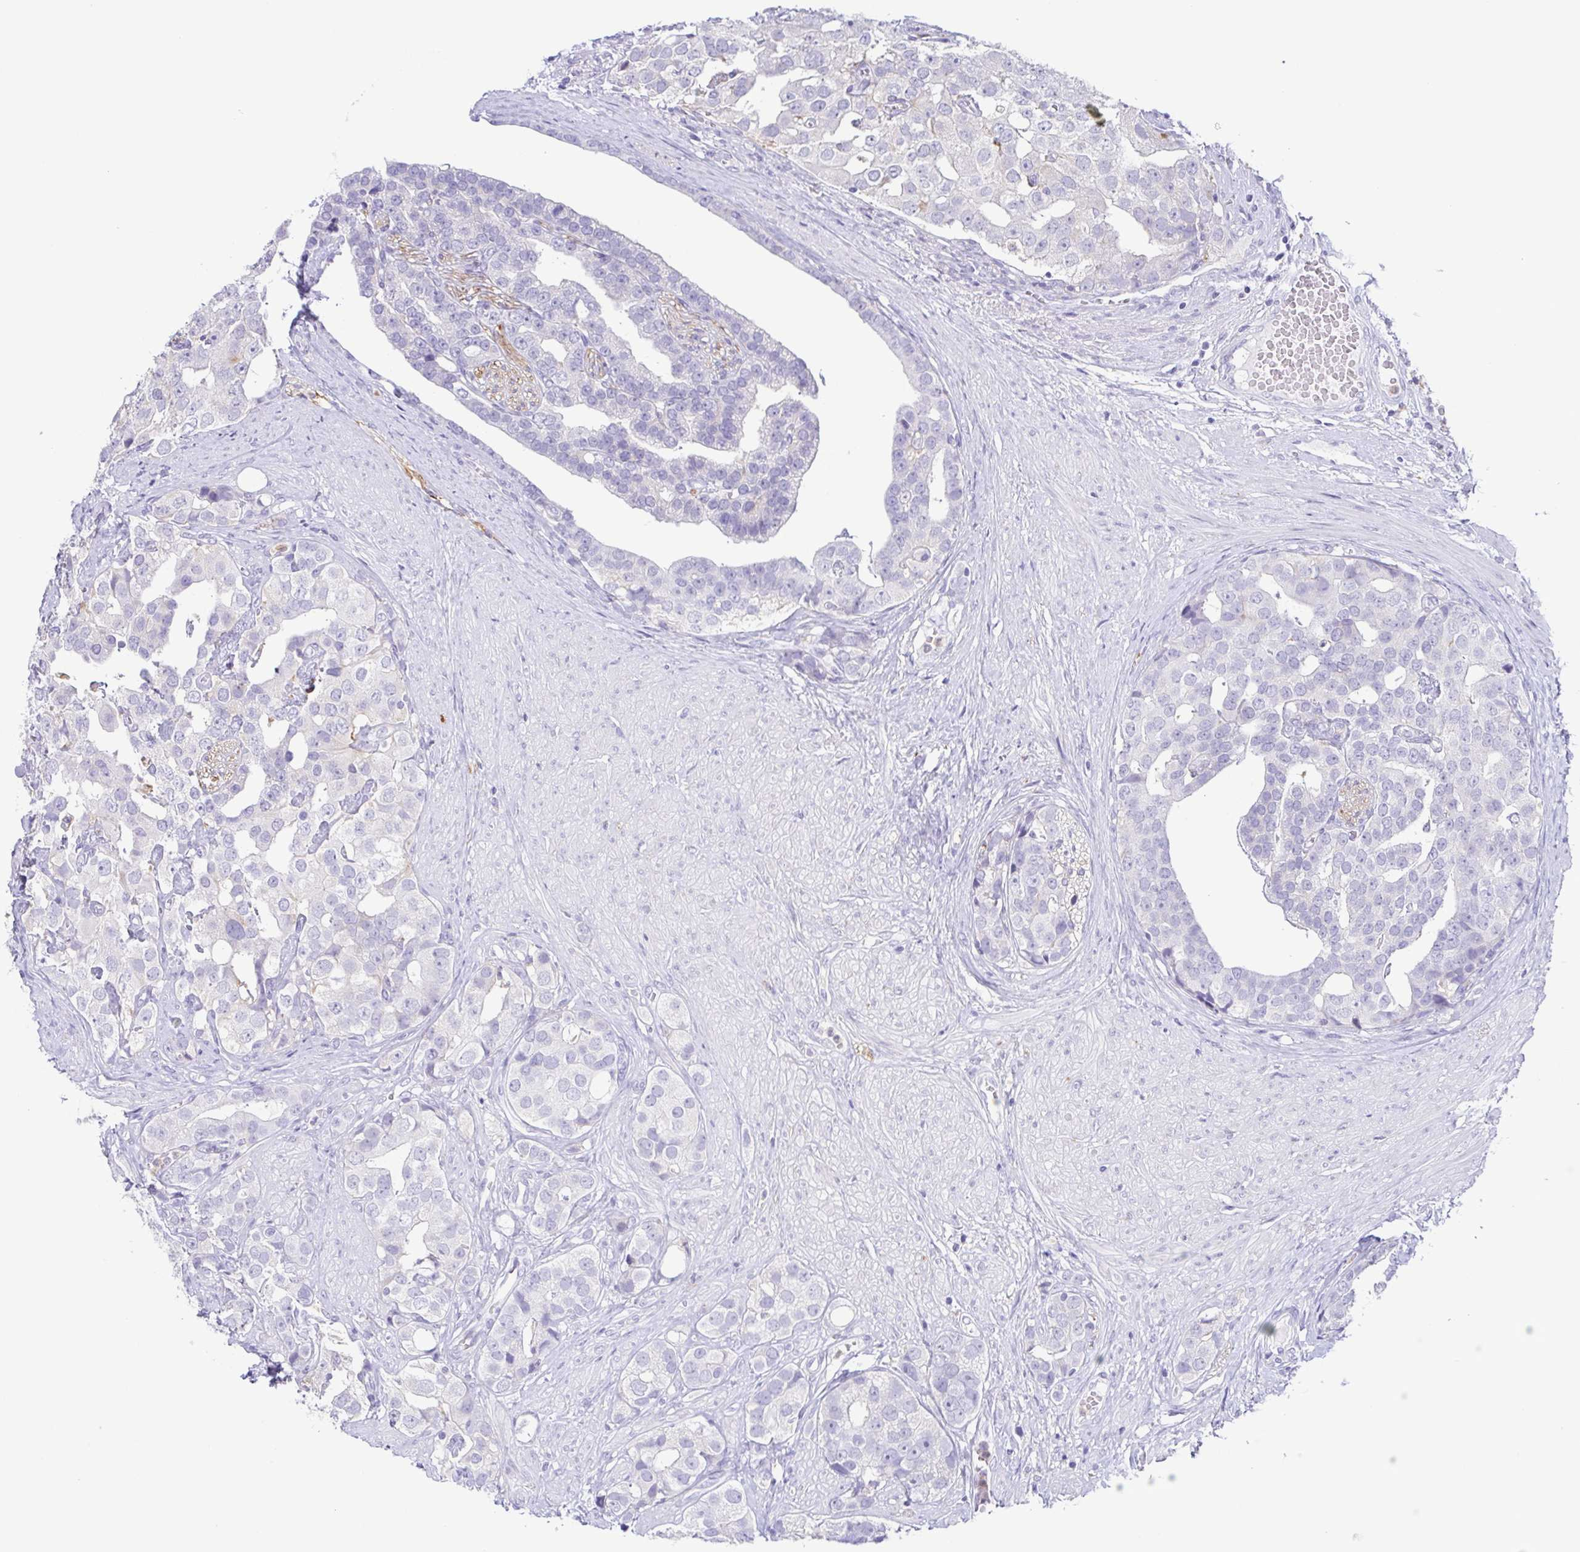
{"staining": {"intensity": "negative", "quantity": "none", "location": "none"}, "tissue": "prostate cancer", "cell_type": "Tumor cells", "image_type": "cancer", "snomed": [{"axis": "morphology", "description": "Adenocarcinoma, High grade"}, {"axis": "topography", "description": "Prostate"}], "caption": "This is a image of IHC staining of prostate cancer (adenocarcinoma (high-grade)), which shows no expression in tumor cells. (Immunohistochemistry, brightfield microscopy, high magnification).", "gene": "ATP6V1G2", "patient": {"sex": "male", "age": 71}}